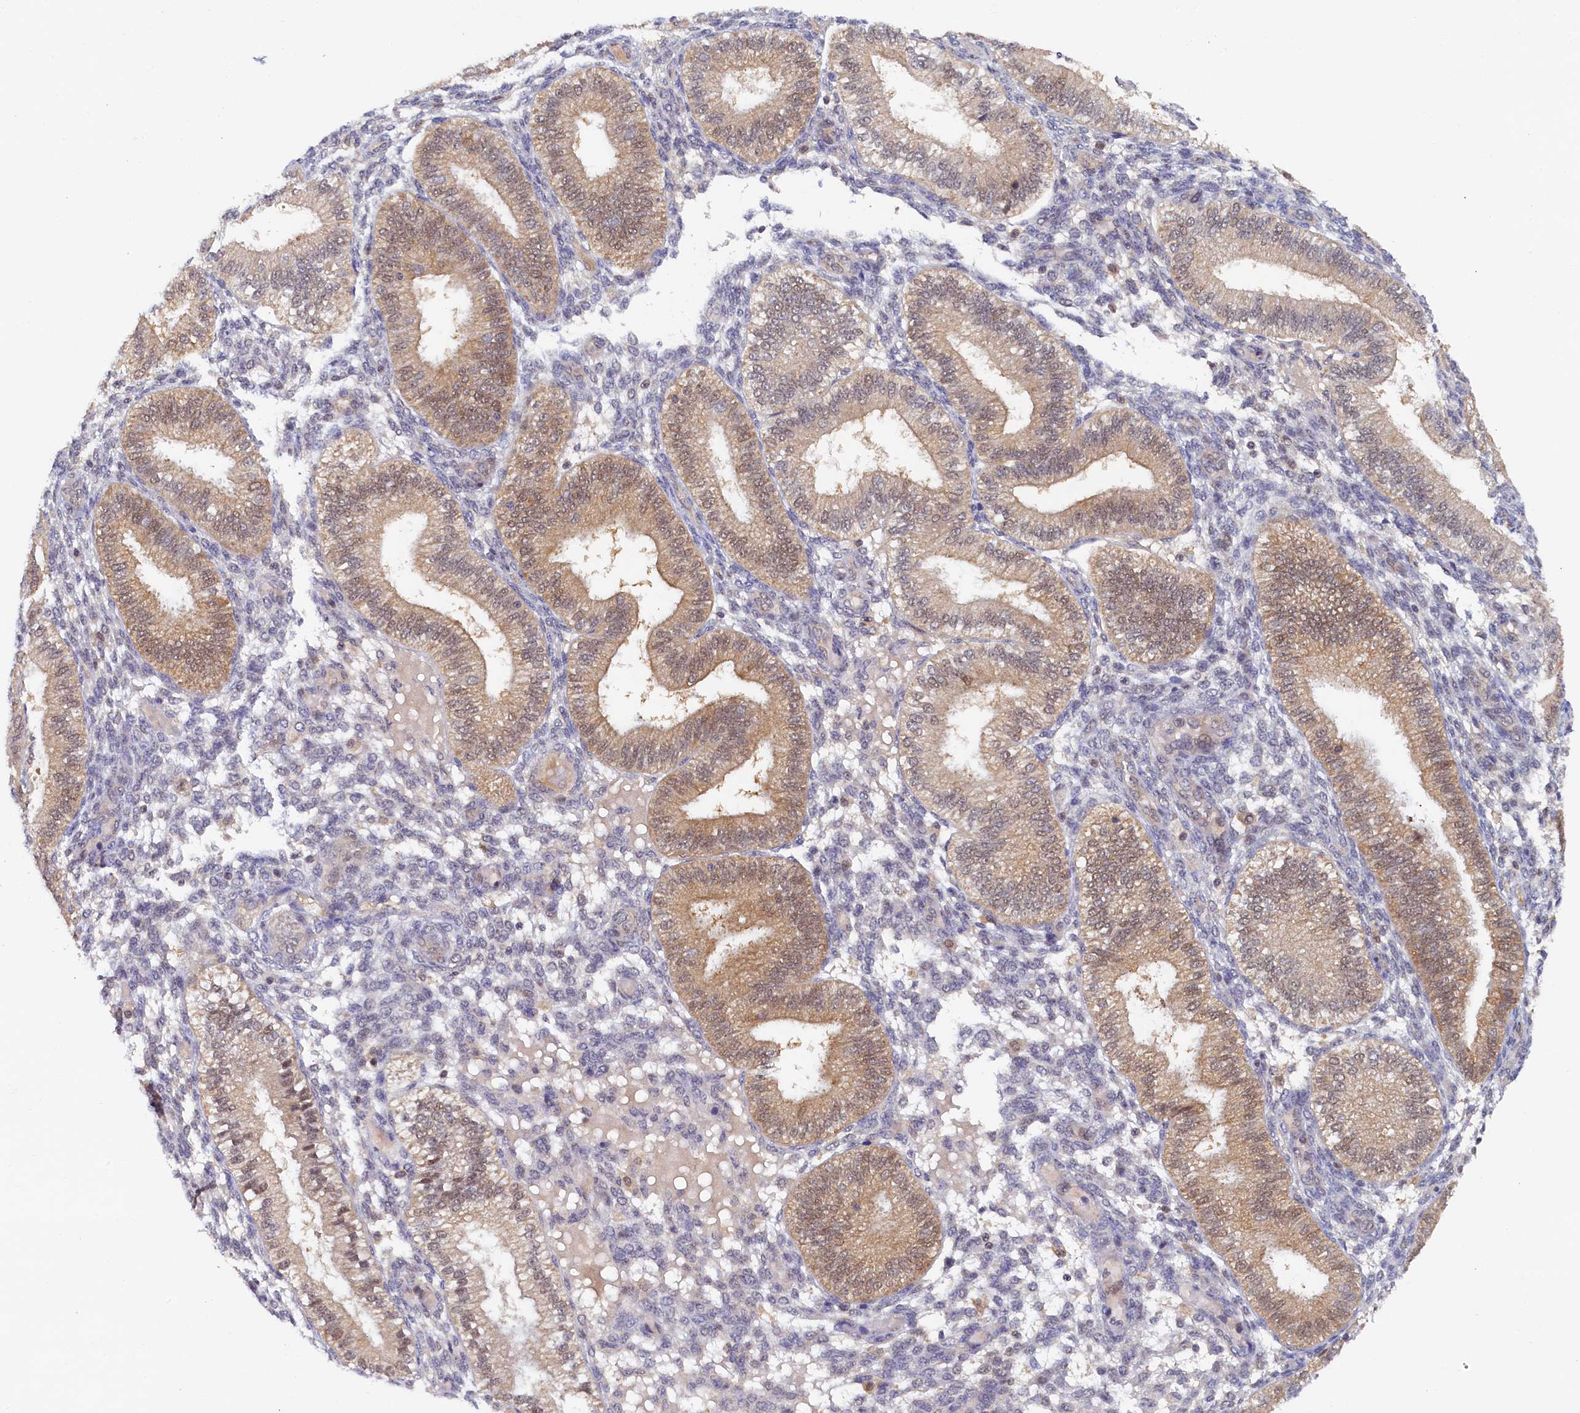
{"staining": {"intensity": "weak", "quantity": "<25%", "location": "nuclear"}, "tissue": "endometrium", "cell_type": "Cells in endometrial stroma", "image_type": "normal", "snomed": [{"axis": "morphology", "description": "Normal tissue, NOS"}, {"axis": "topography", "description": "Endometrium"}], "caption": "This is an immunohistochemistry (IHC) image of normal human endometrium. There is no staining in cells in endometrial stroma.", "gene": "PAAF1", "patient": {"sex": "female", "age": 39}}